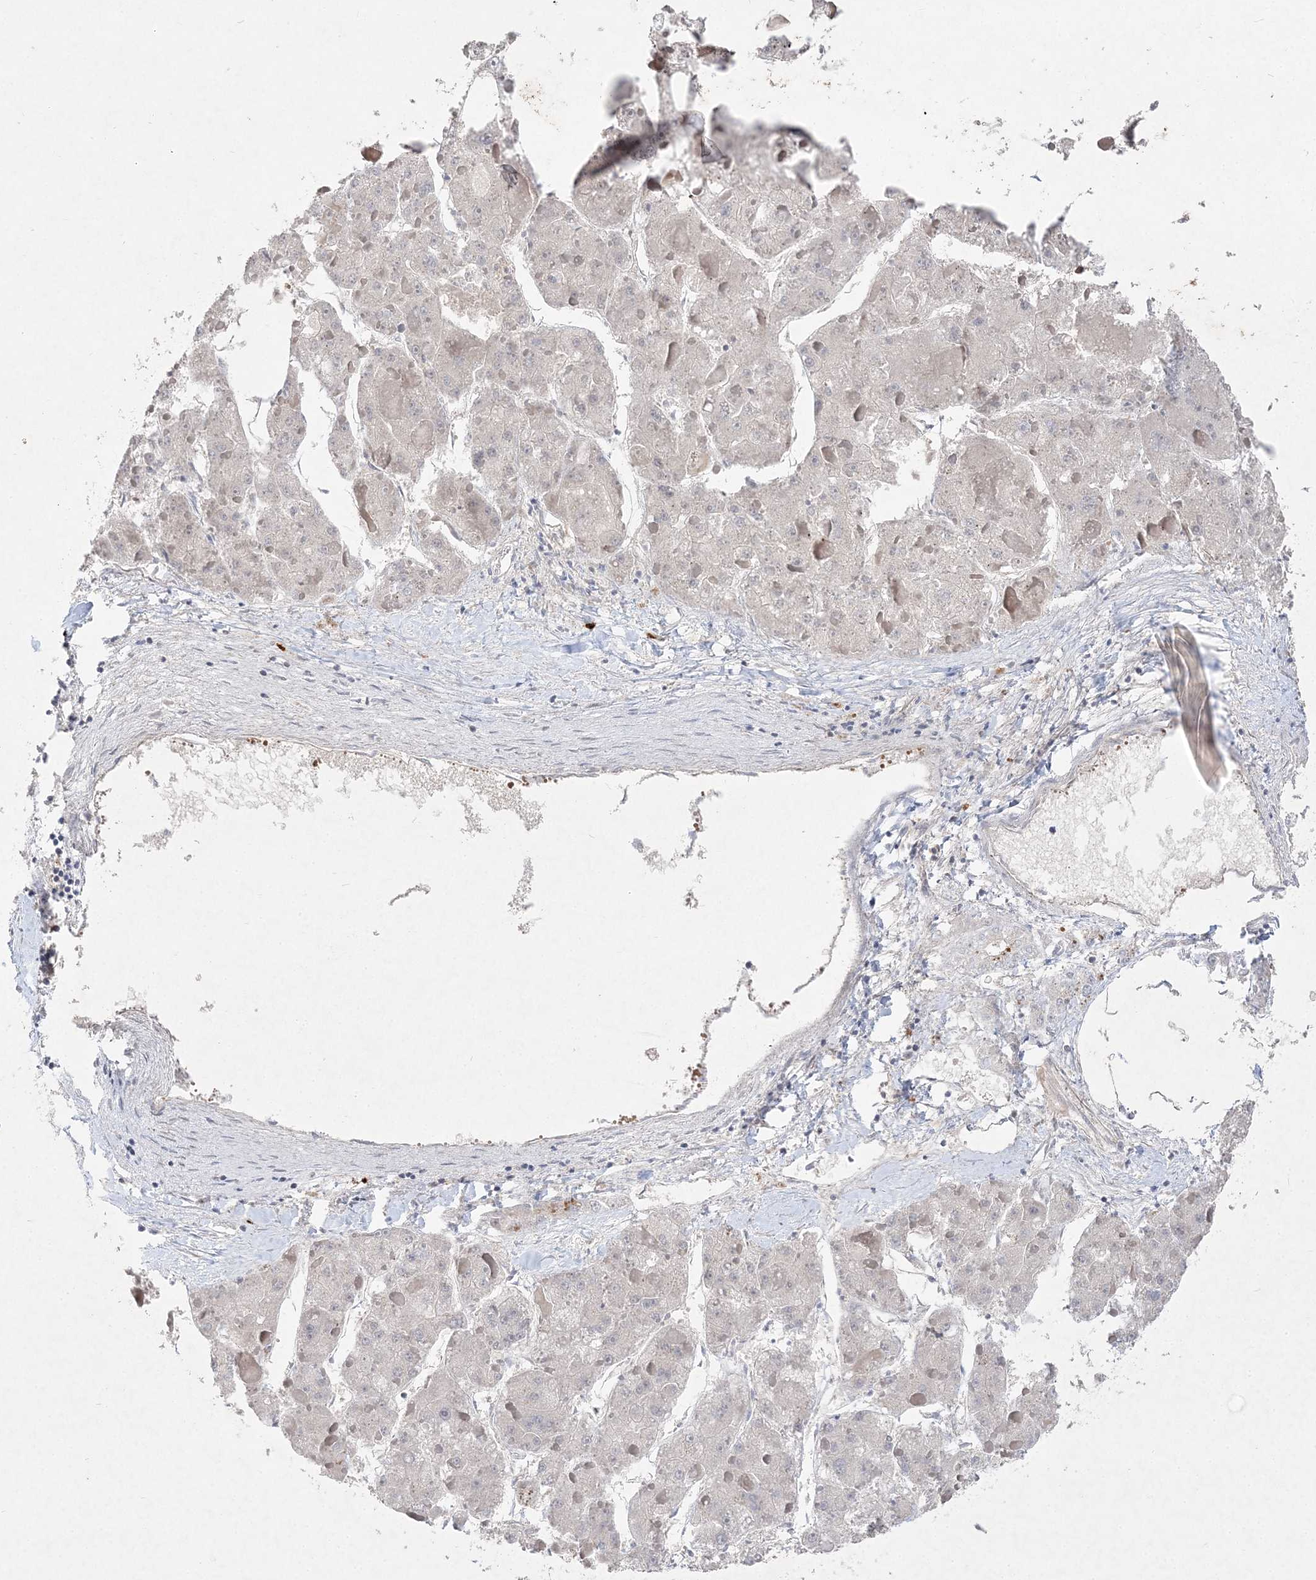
{"staining": {"intensity": "negative", "quantity": "none", "location": "none"}, "tissue": "liver cancer", "cell_type": "Tumor cells", "image_type": "cancer", "snomed": [{"axis": "morphology", "description": "Carcinoma, Hepatocellular, NOS"}, {"axis": "topography", "description": "Liver"}], "caption": "DAB (3,3'-diaminobenzidine) immunohistochemical staining of liver cancer shows no significant positivity in tumor cells.", "gene": "CLNK", "patient": {"sex": "female", "age": 73}}